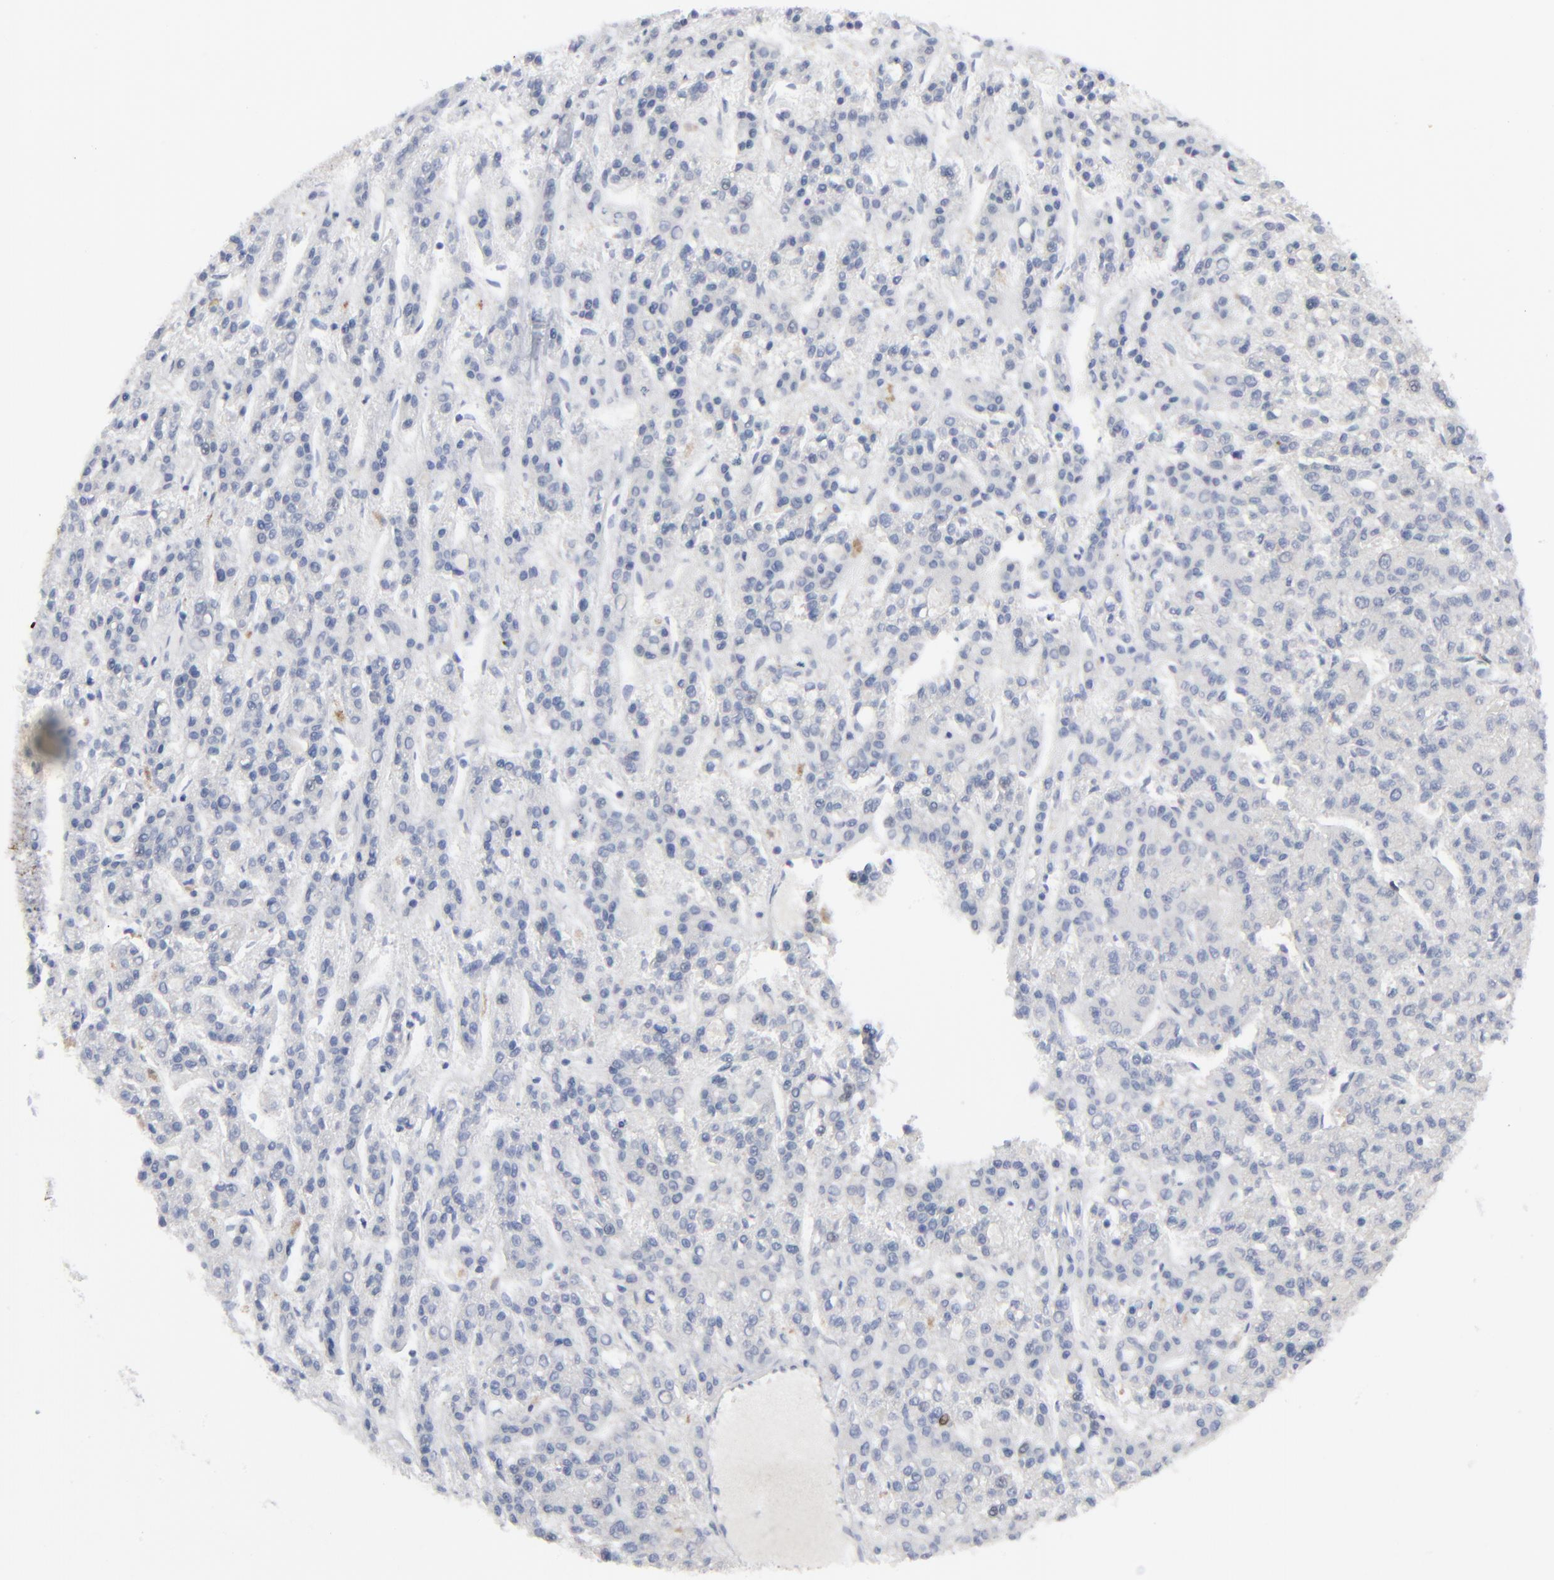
{"staining": {"intensity": "strong", "quantity": "<25%", "location": "cytoplasmic/membranous,nuclear"}, "tissue": "liver cancer", "cell_type": "Tumor cells", "image_type": "cancer", "snomed": [{"axis": "morphology", "description": "Carcinoma, Hepatocellular, NOS"}, {"axis": "topography", "description": "Liver"}], "caption": "About <25% of tumor cells in human hepatocellular carcinoma (liver) exhibit strong cytoplasmic/membranous and nuclear protein positivity as visualized by brown immunohistochemical staining.", "gene": "CDK1", "patient": {"sex": "male", "age": 70}}